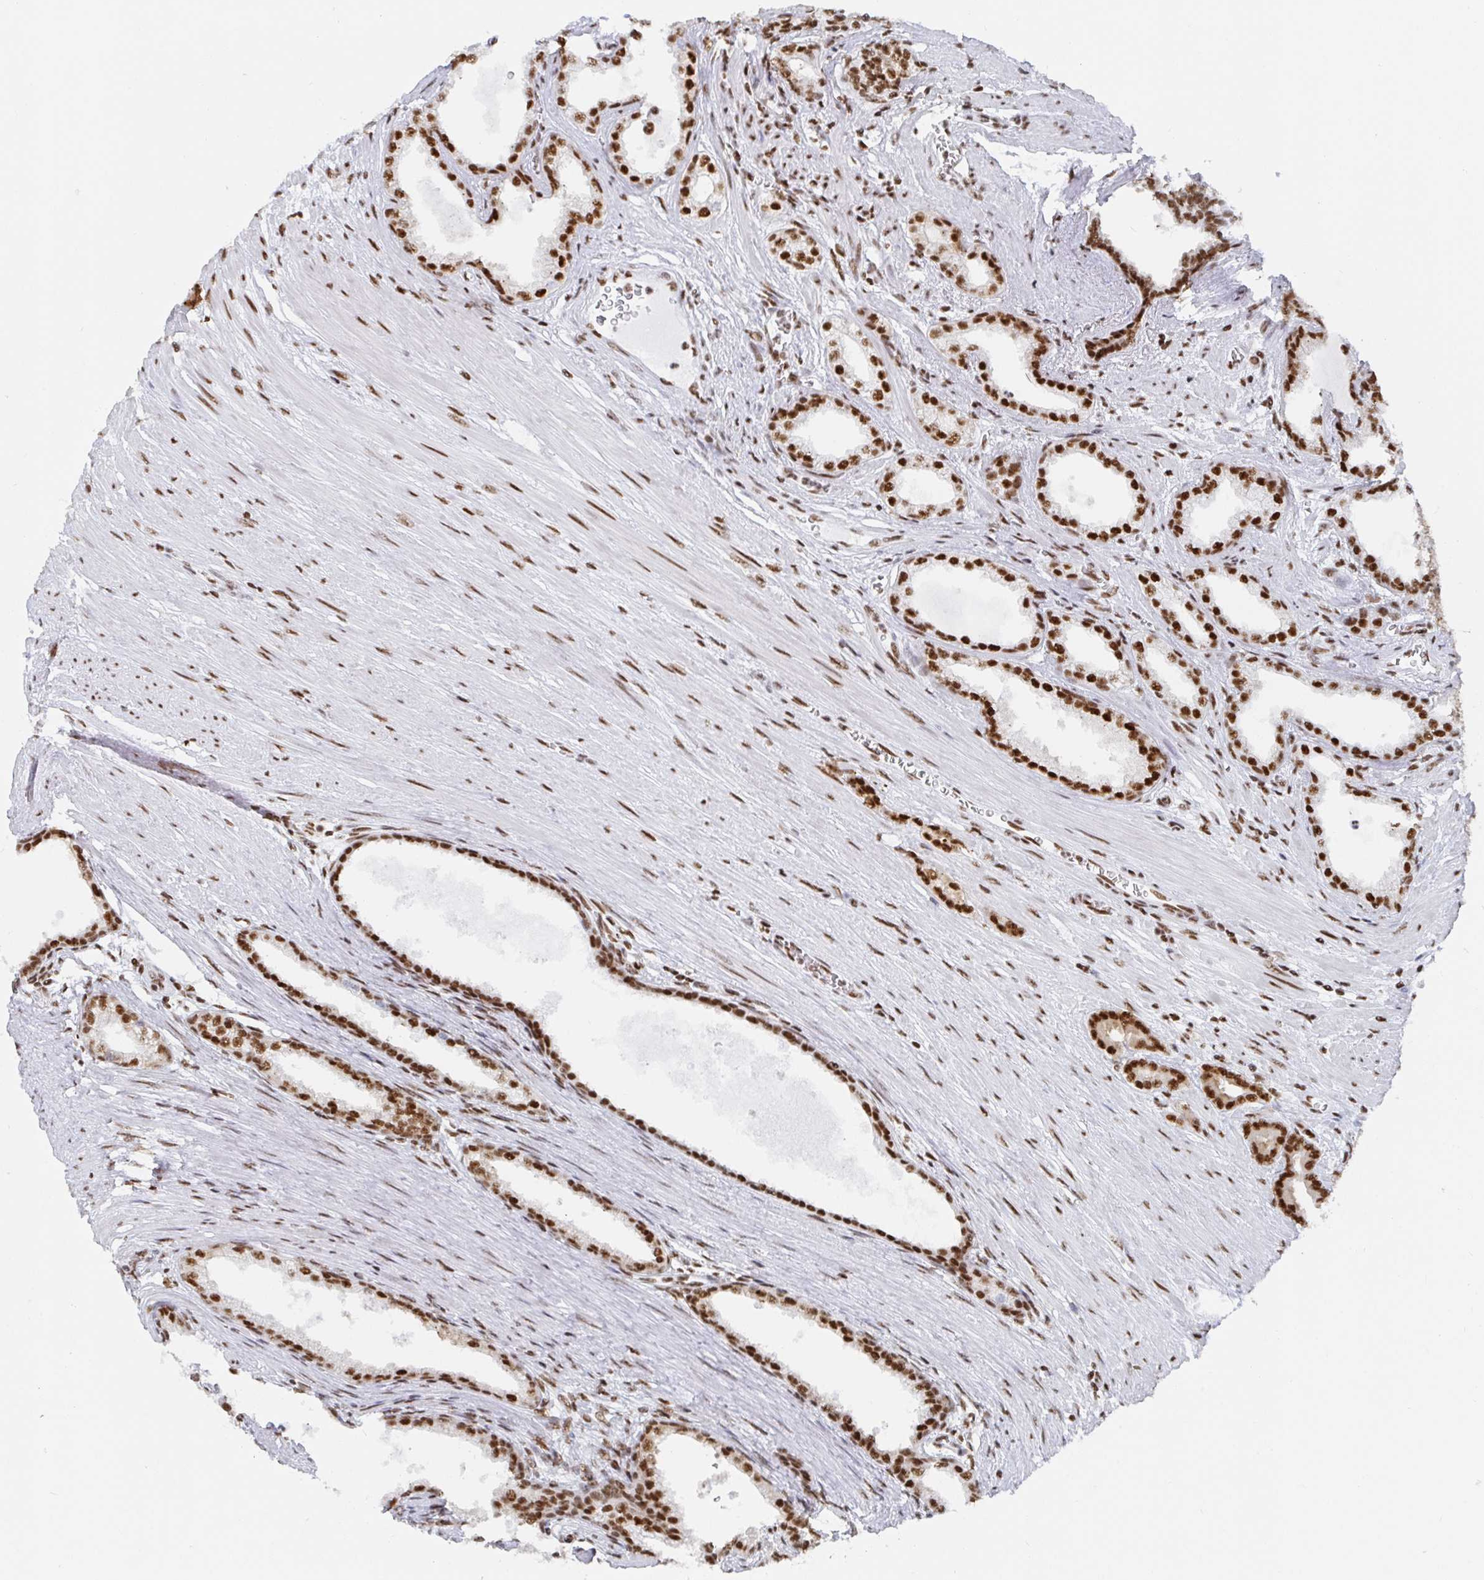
{"staining": {"intensity": "strong", "quantity": ">75%", "location": "nuclear"}, "tissue": "prostate cancer", "cell_type": "Tumor cells", "image_type": "cancer", "snomed": [{"axis": "morphology", "description": "Adenocarcinoma, High grade"}, {"axis": "topography", "description": "Prostate"}], "caption": "Protein analysis of prostate cancer tissue displays strong nuclear positivity in about >75% of tumor cells.", "gene": "EWSR1", "patient": {"sex": "male", "age": 60}}